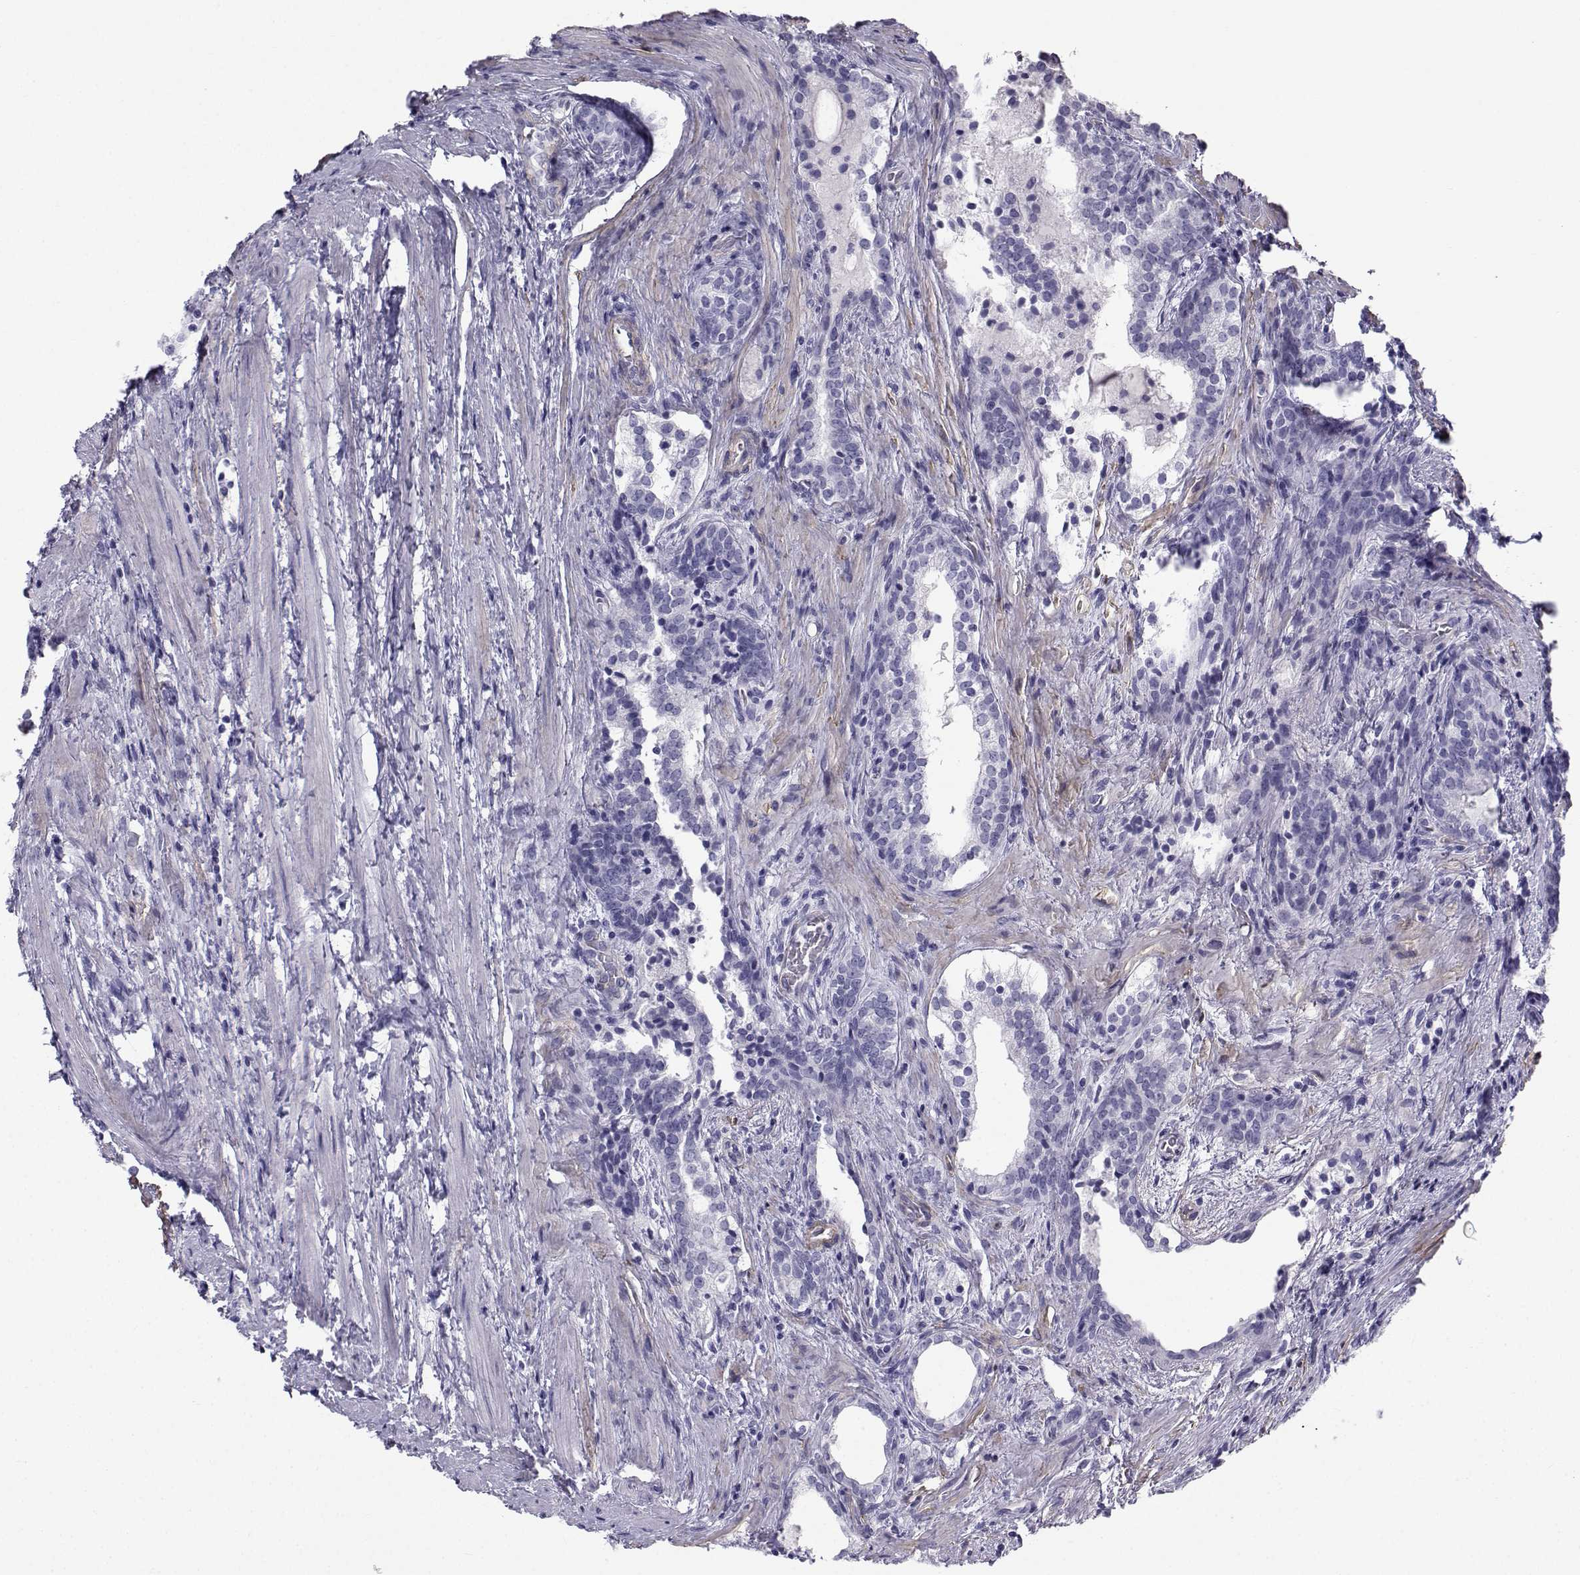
{"staining": {"intensity": "negative", "quantity": "none", "location": "none"}, "tissue": "prostate cancer", "cell_type": "Tumor cells", "image_type": "cancer", "snomed": [{"axis": "morphology", "description": "Adenocarcinoma, NOS"}, {"axis": "morphology", "description": "Adenocarcinoma, High grade"}, {"axis": "topography", "description": "Prostate"}], "caption": "The immunohistochemistry (IHC) histopathology image has no significant expression in tumor cells of adenocarcinoma (high-grade) (prostate) tissue.", "gene": "SPANXD", "patient": {"sex": "male", "age": 61}}